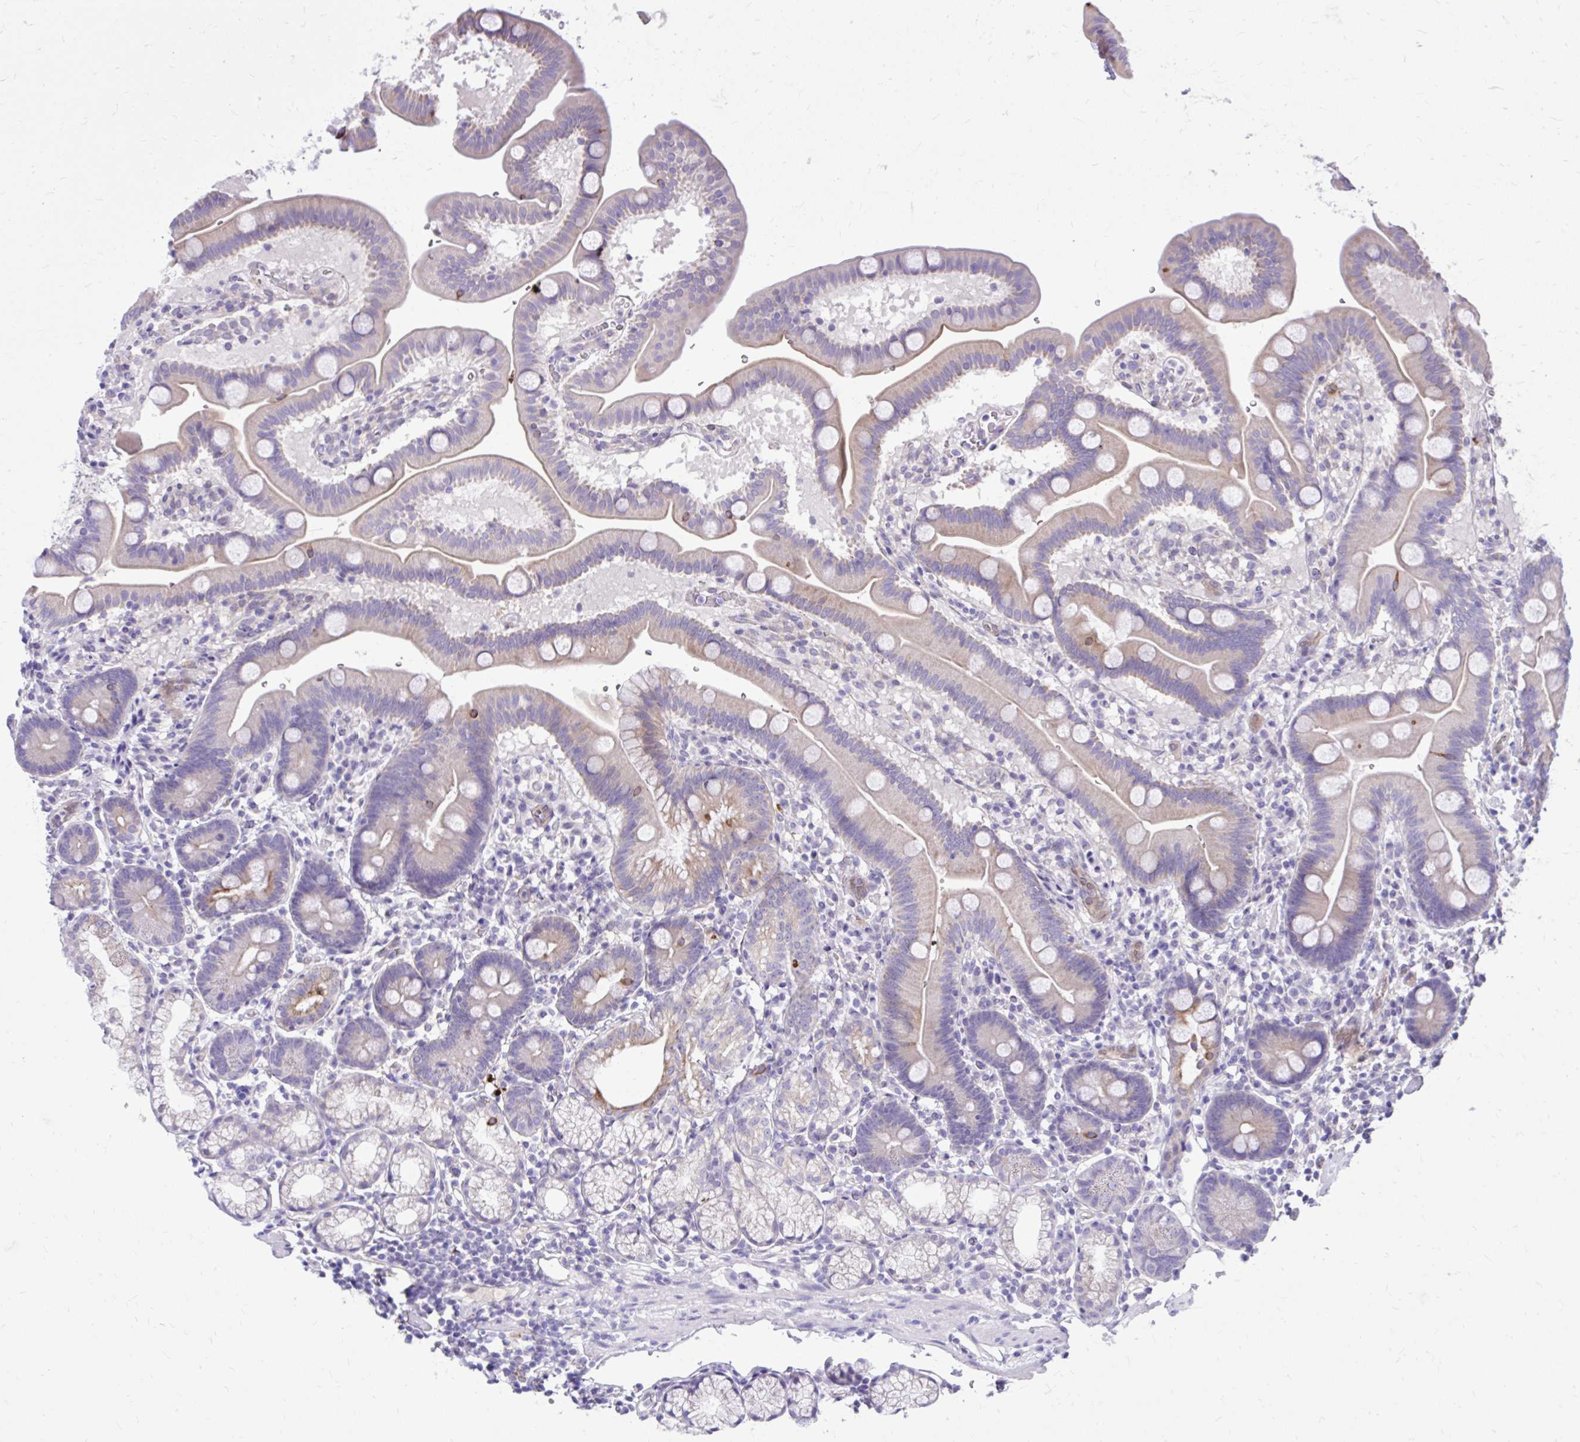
{"staining": {"intensity": "weak", "quantity": "25%-75%", "location": "cytoplasmic/membranous"}, "tissue": "duodenum", "cell_type": "Glandular cells", "image_type": "normal", "snomed": [{"axis": "morphology", "description": "Normal tissue, NOS"}, {"axis": "topography", "description": "Duodenum"}], "caption": "Immunohistochemistry (IHC) (DAB (3,3'-diaminobenzidine)) staining of benign duodenum displays weak cytoplasmic/membranous protein positivity in approximately 25%-75% of glandular cells.", "gene": "NNMT", "patient": {"sex": "male", "age": 59}}